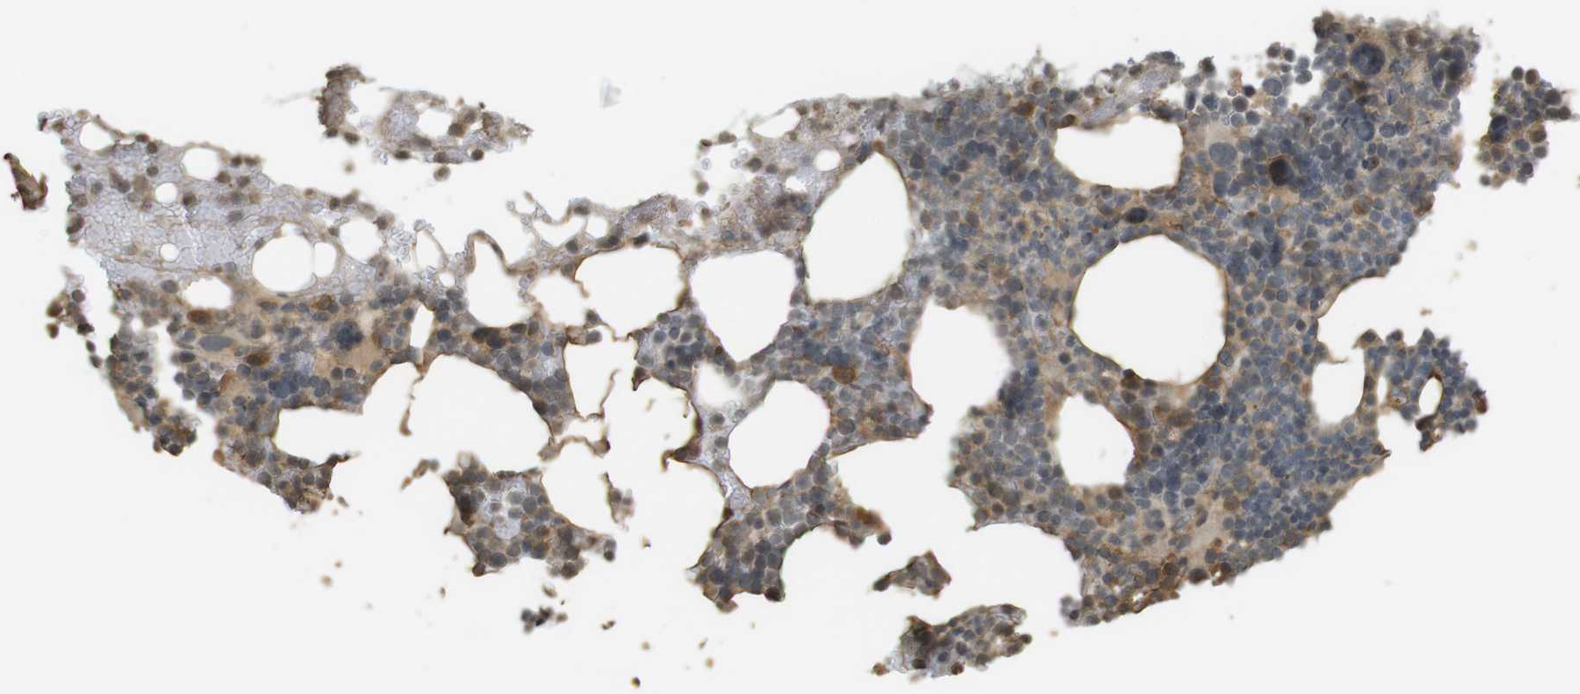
{"staining": {"intensity": "moderate", "quantity": "25%-75%", "location": "cytoplasmic/membranous"}, "tissue": "bone marrow", "cell_type": "Hematopoietic cells", "image_type": "normal", "snomed": [{"axis": "morphology", "description": "Normal tissue, NOS"}, {"axis": "topography", "description": "Bone marrow"}], "caption": "Brown immunohistochemical staining in benign human bone marrow displays moderate cytoplasmic/membranous positivity in about 25%-75% of hematopoietic cells. (DAB = brown stain, brightfield microscopy at high magnification).", "gene": "SRR", "patient": {"sex": "female", "age": 66}}